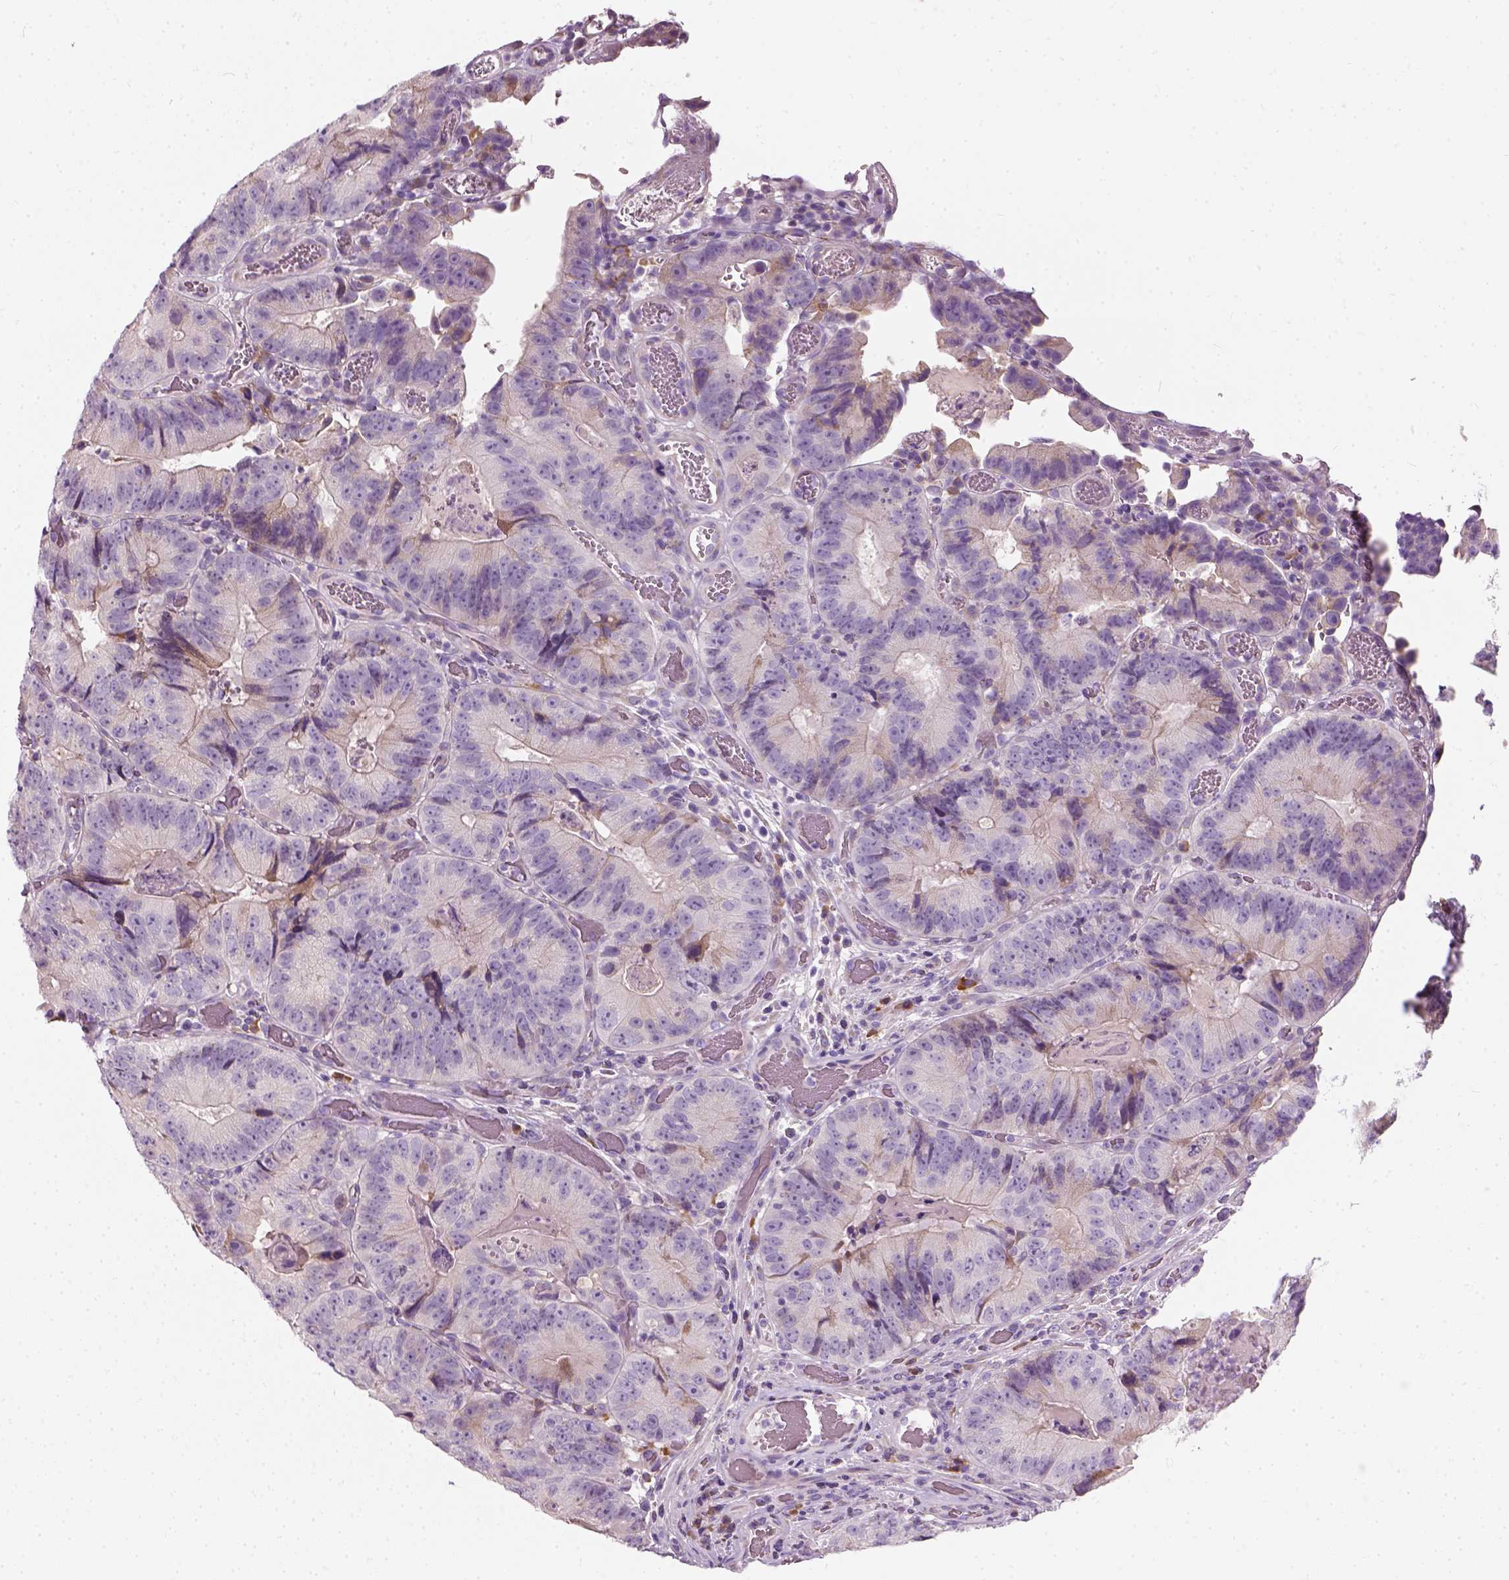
{"staining": {"intensity": "weak", "quantity": "<25%", "location": "cytoplasmic/membranous"}, "tissue": "colorectal cancer", "cell_type": "Tumor cells", "image_type": "cancer", "snomed": [{"axis": "morphology", "description": "Adenocarcinoma, NOS"}, {"axis": "topography", "description": "Colon"}], "caption": "Human colorectal adenocarcinoma stained for a protein using immunohistochemistry (IHC) reveals no expression in tumor cells.", "gene": "TRIM72", "patient": {"sex": "female", "age": 86}}